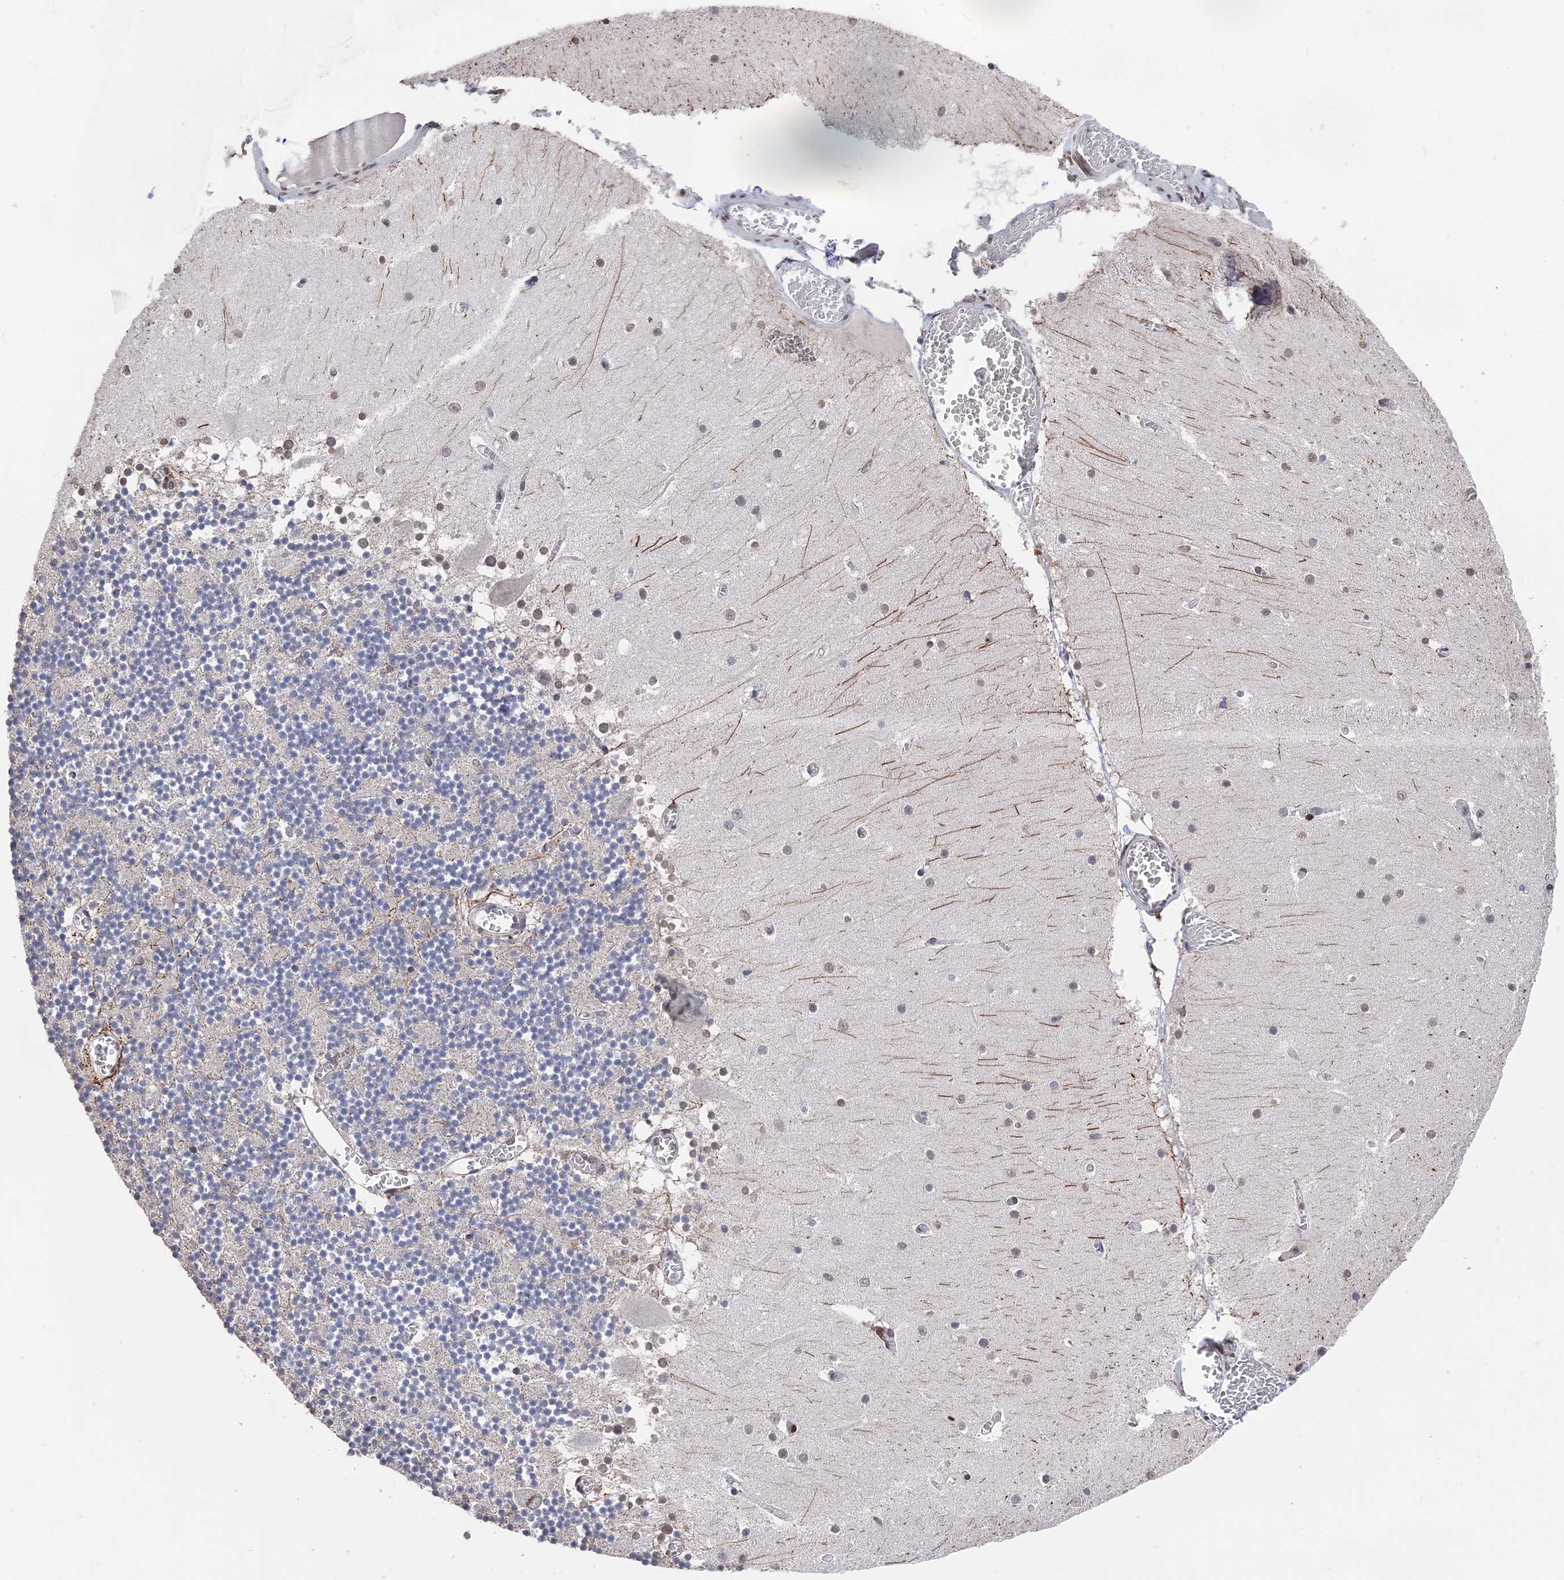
{"staining": {"intensity": "negative", "quantity": "none", "location": "none"}, "tissue": "cerebellum", "cell_type": "Cells in granular layer", "image_type": "normal", "snomed": [{"axis": "morphology", "description": "Normal tissue, NOS"}, {"axis": "topography", "description": "Cerebellum"}], "caption": "This is an immunohistochemistry micrograph of benign human cerebellum. There is no staining in cells in granular layer.", "gene": "NR2C2AP", "patient": {"sex": "female", "age": 28}}